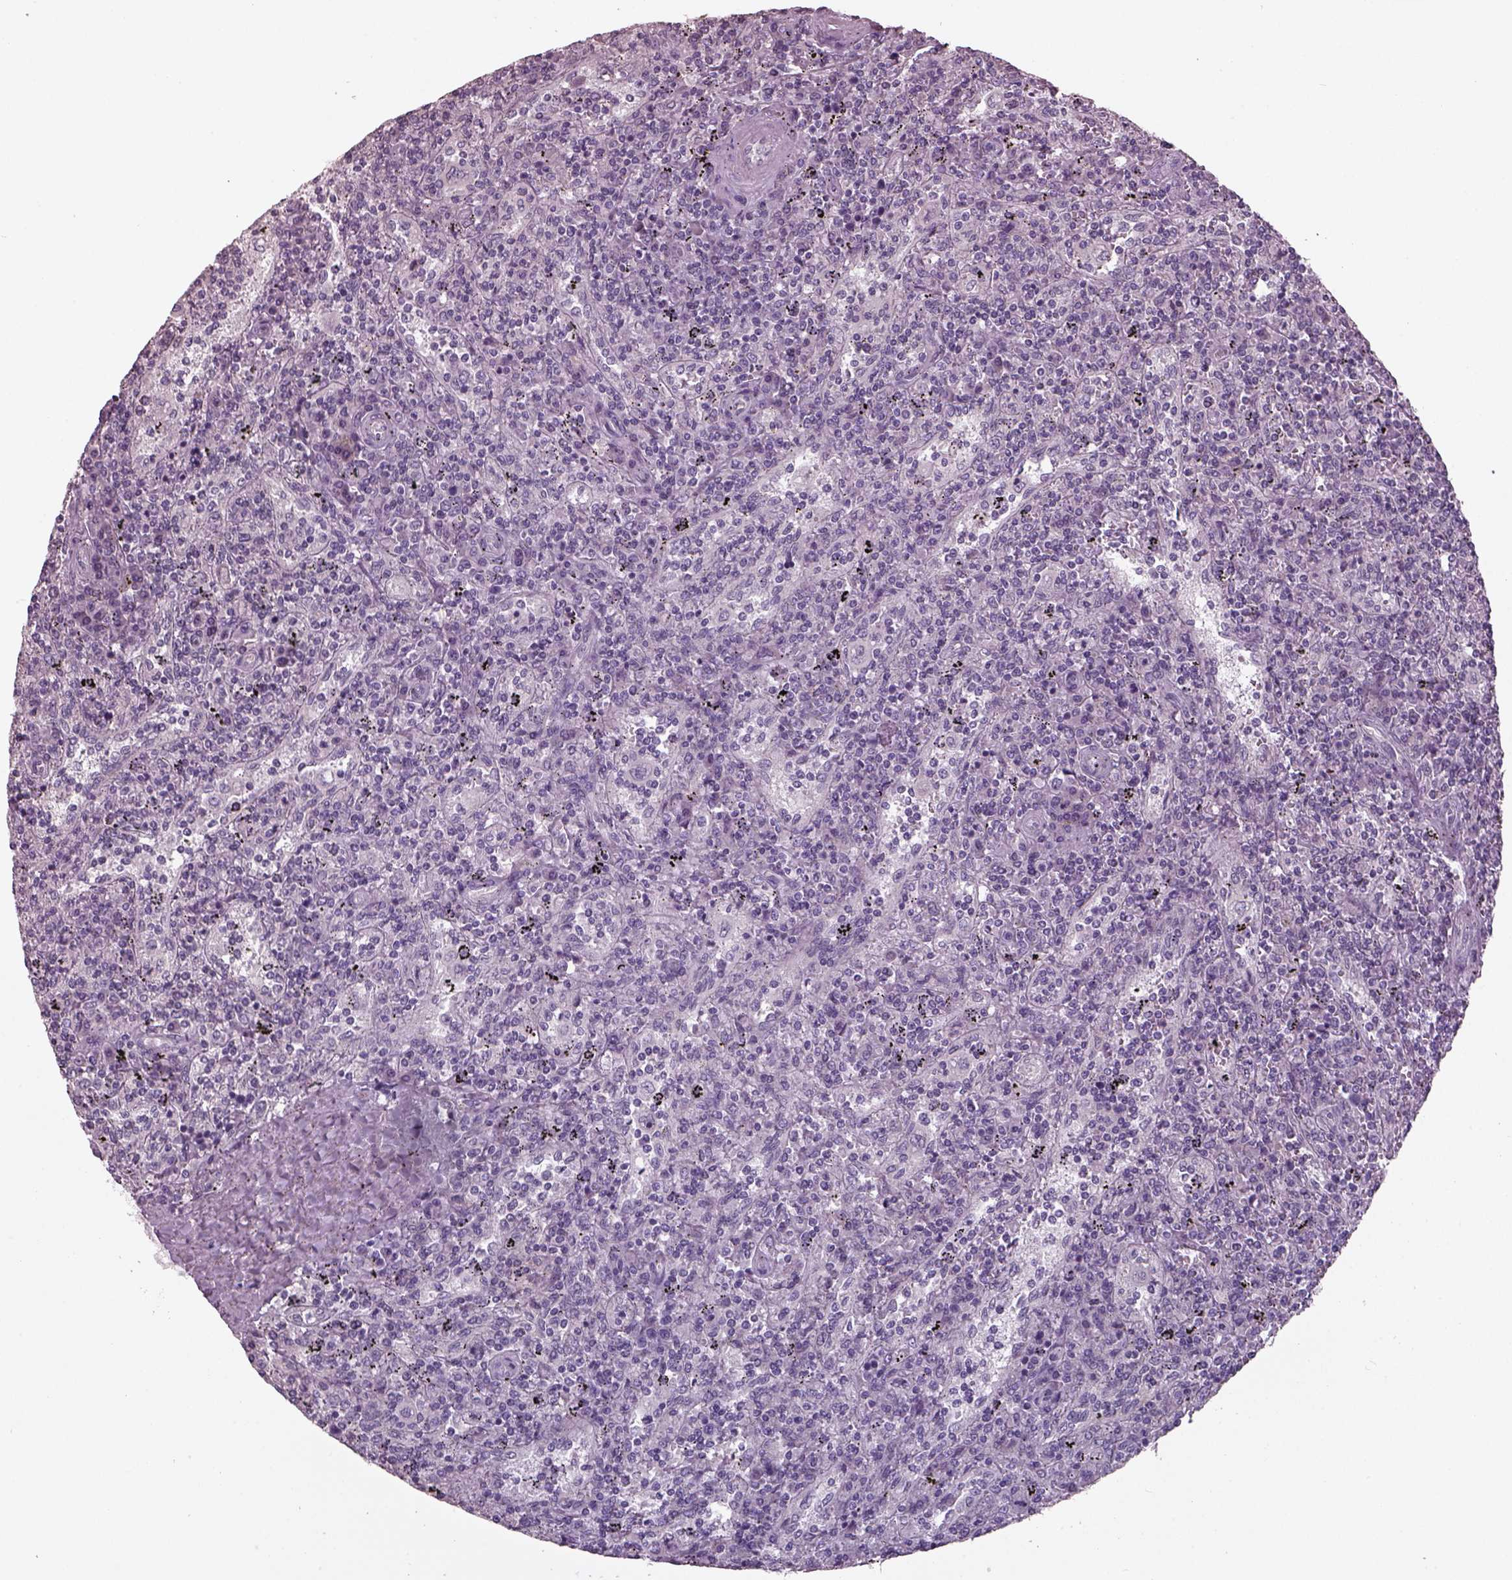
{"staining": {"intensity": "negative", "quantity": "none", "location": "none"}, "tissue": "lymphoma", "cell_type": "Tumor cells", "image_type": "cancer", "snomed": [{"axis": "morphology", "description": "Malignant lymphoma, non-Hodgkin's type, Low grade"}, {"axis": "topography", "description": "Spleen"}], "caption": "IHC photomicrograph of human malignant lymphoma, non-Hodgkin's type (low-grade) stained for a protein (brown), which shows no staining in tumor cells.", "gene": "OPTC", "patient": {"sex": "male", "age": 62}}